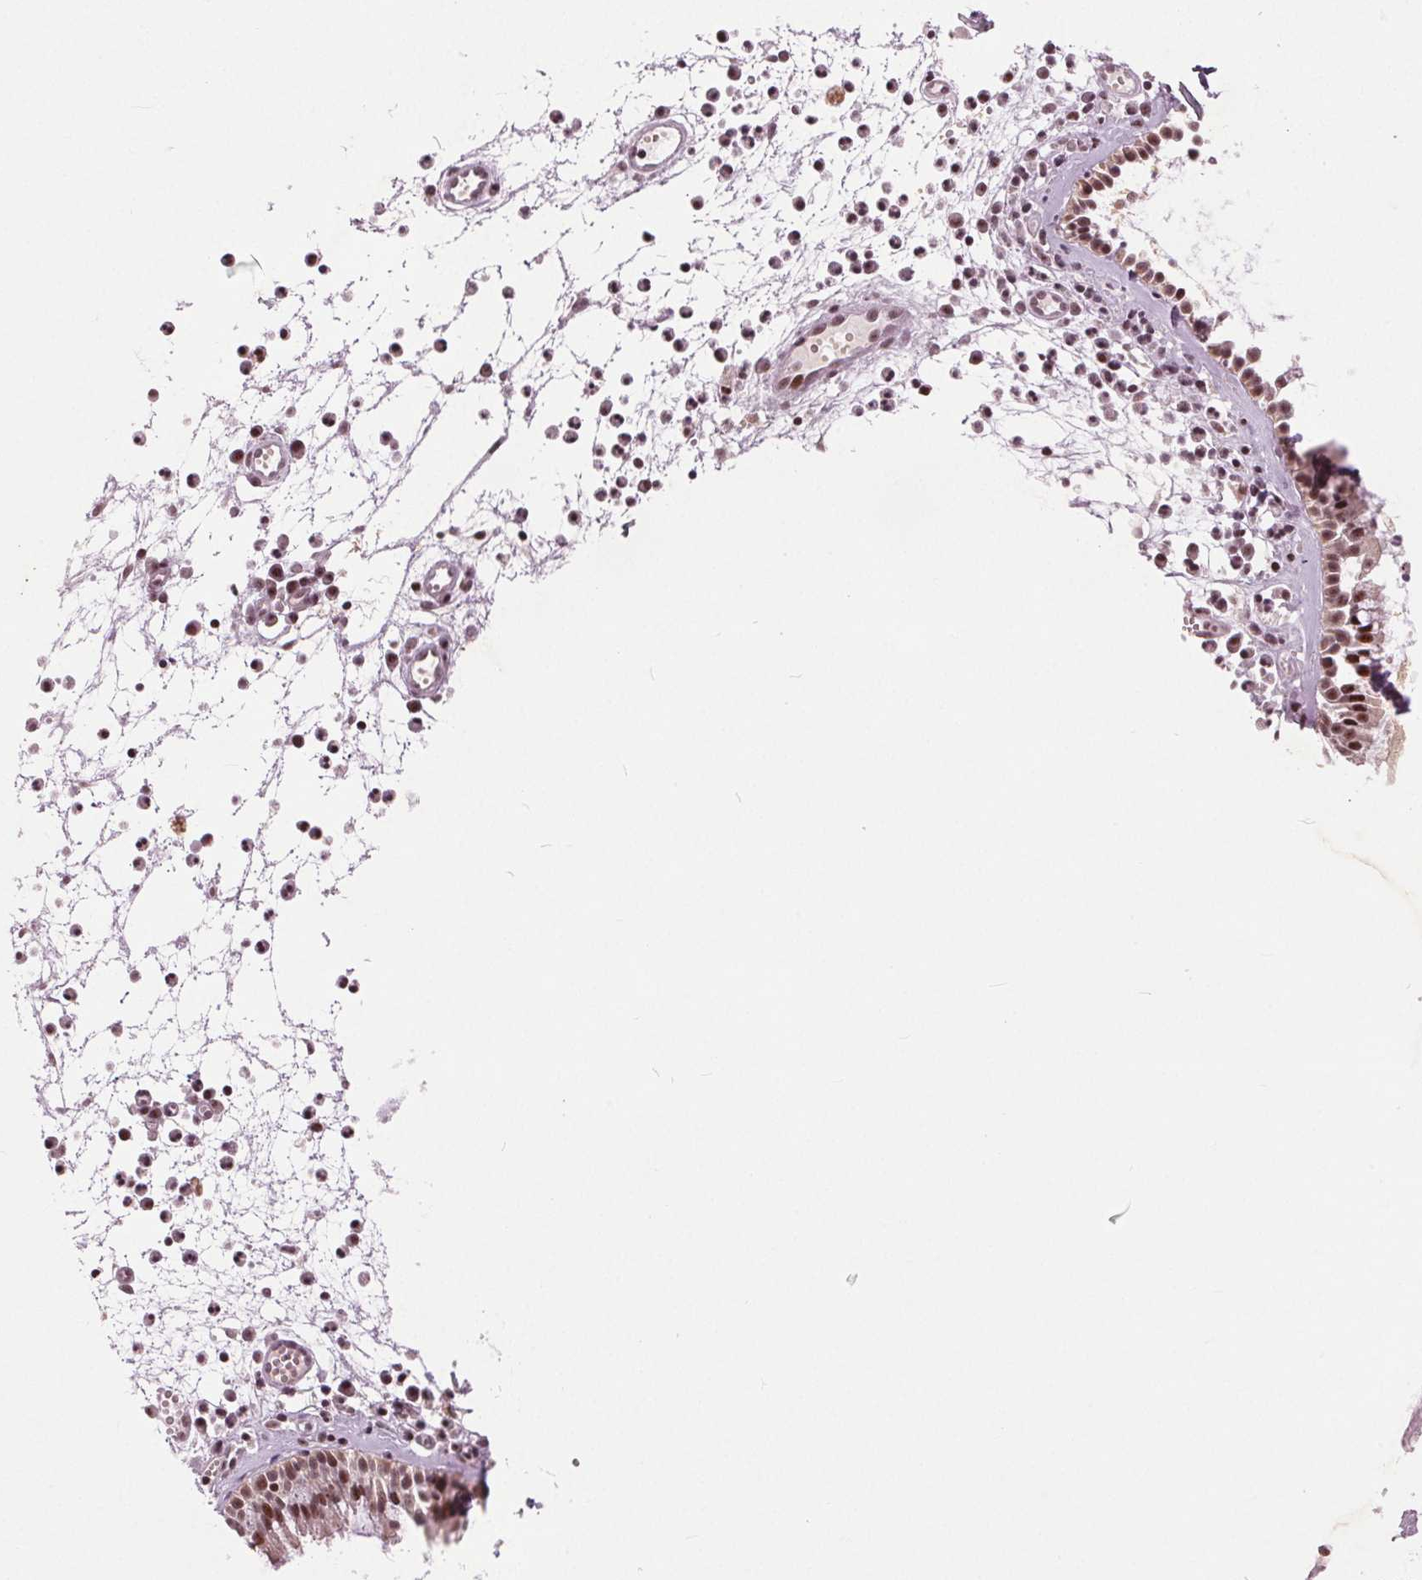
{"staining": {"intensity": "moderate", "quantity": ">75%", "location": "nuclear"}, "tissue": "nasopharynx", "cell_type": "Respiratory epithelial cells", "image_type": "normal", "snomed": [{"axis": "morphology", "description": "Normal tissue, NOS"}, {"axis": "topography", "description": "Nasopharynx"}], "caption": "Immunohistochemical staining of benign nasopharynx shows medium levels of moderate nuclear expression in about >75% of respiratory epithelial cells.", "gene": "TTC34", "patient": {"sex": "female", "age": 52}}